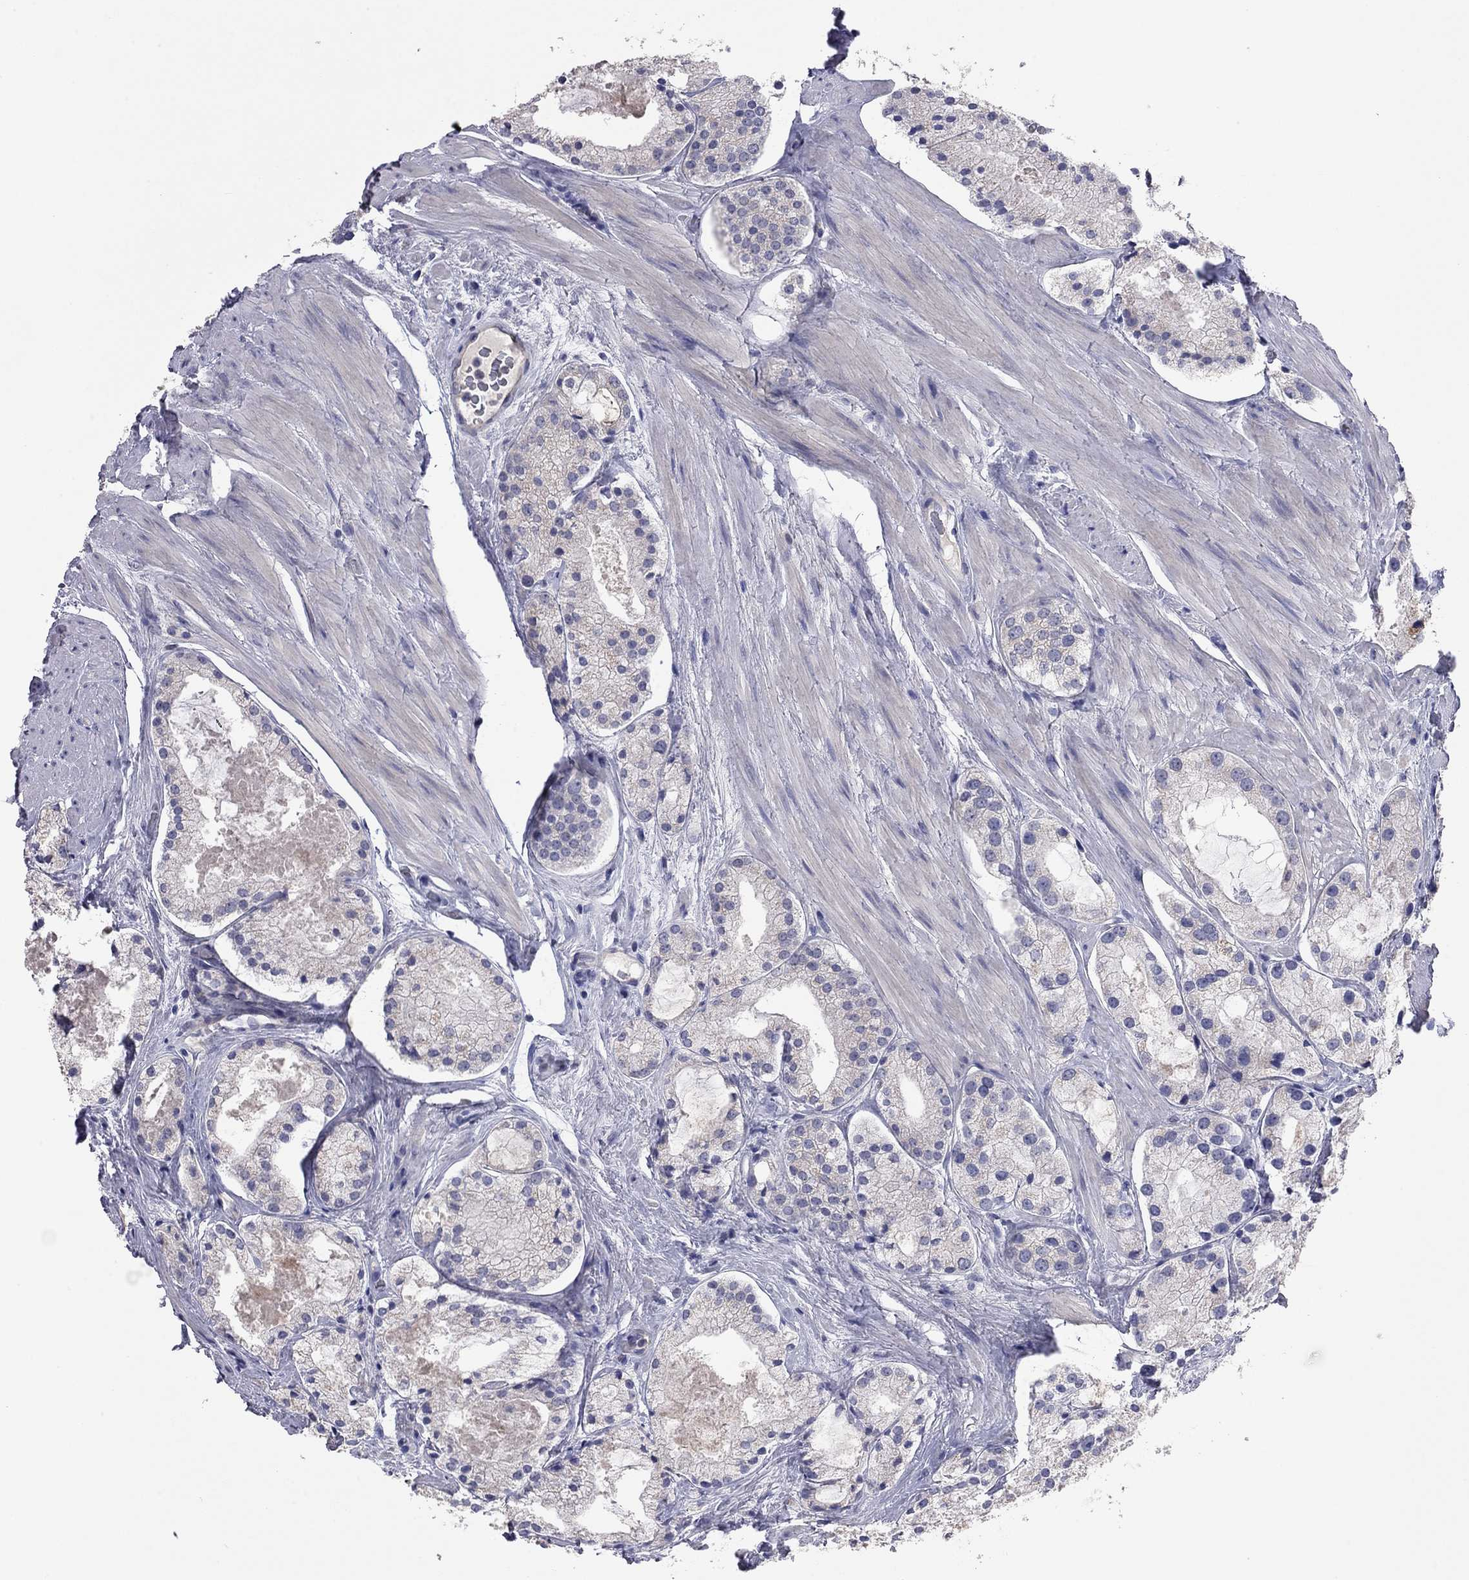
{"staining": {"intensity": "negative", "quantity": "none", "location": "none"}, "tissue": "prostate cancer", "cell_type": "Tumor cells", "image_type": "cancer", "snomed": [{"axis": "morphology", "description": "Adenocarcinoma, NOS"}, {"axis": "morphology", "description": "Adenocarcinoma, High grade"}, {"axis": "topography", "description": "Prostate"}], "caption": "This photomicrograph is of prostate cancer stained with immunohistochemistry to label a protein in brown with the nuclei are counter-stained blue. There is no staining in tumor cells.", "gene": "KCNB1", "patient": {"sex": "male", "age": 64}}